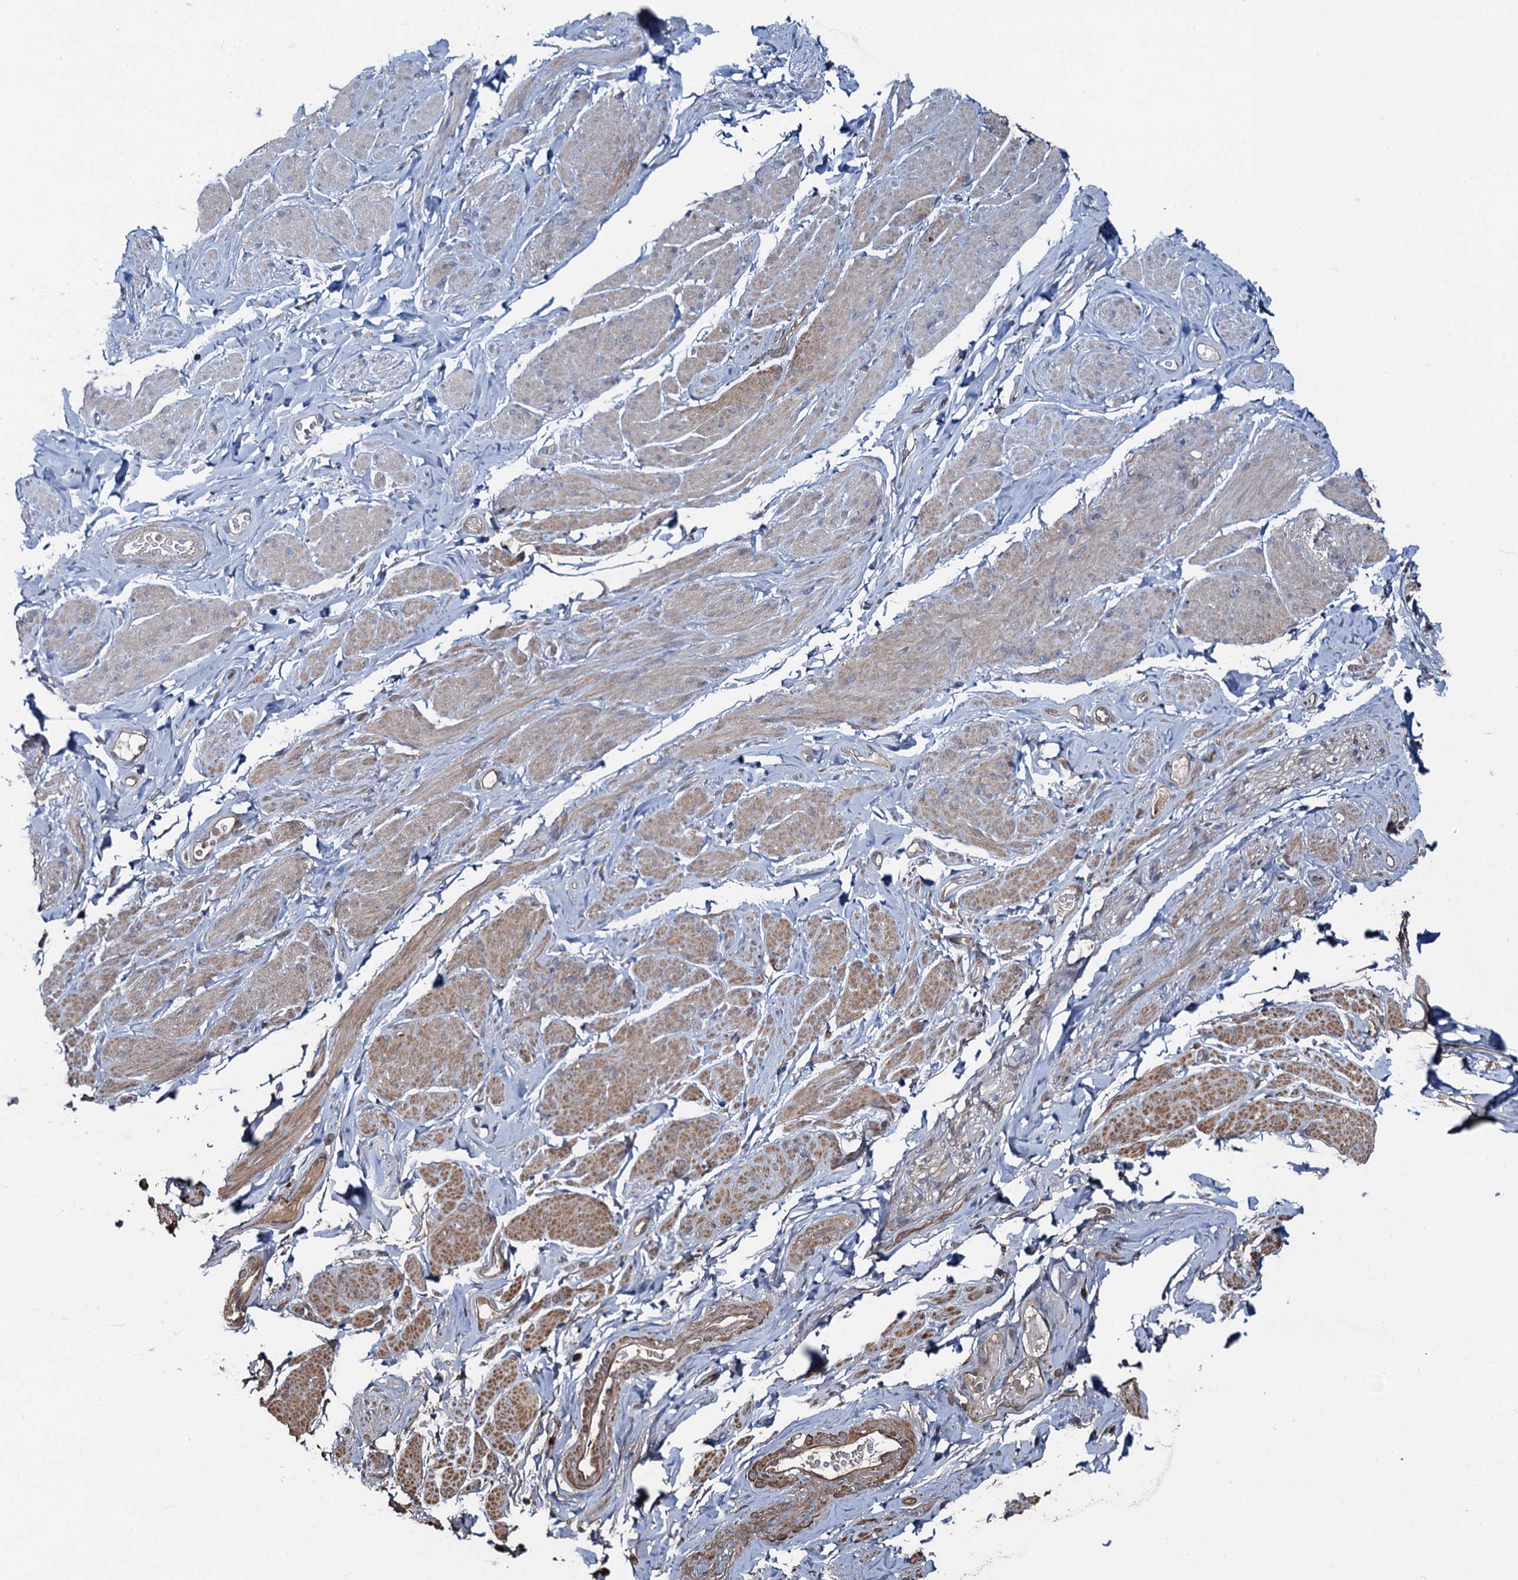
{"staining": {"intensity": "weak", "quantity": "25%-75%", "location": "cytoplasmic/membranous"}, "tissue": "smooth muscle", "cell_type": "Smooth muscle cells", "image_type": "normal", "snomed": [{"axis": "morphology", "description": "Normal tissue, NOS"}, {"axis": "topography", "description": "Smooth muscle"}, {"axis": "topography", "description": "Peripheral nerve tissue"}], "caption": "Immunohistochemistry micrograph of normal smooth muscle: human smooth muscle stained using IHC shows low levels of weak protein expression localized specifically in the cytoplasmic/membranous of smooth muscle cells, appearing as a cytoplasmic/membranous brown color.", "gene": "SNAP29", "patient": {"sex": "male", "age": 69}}